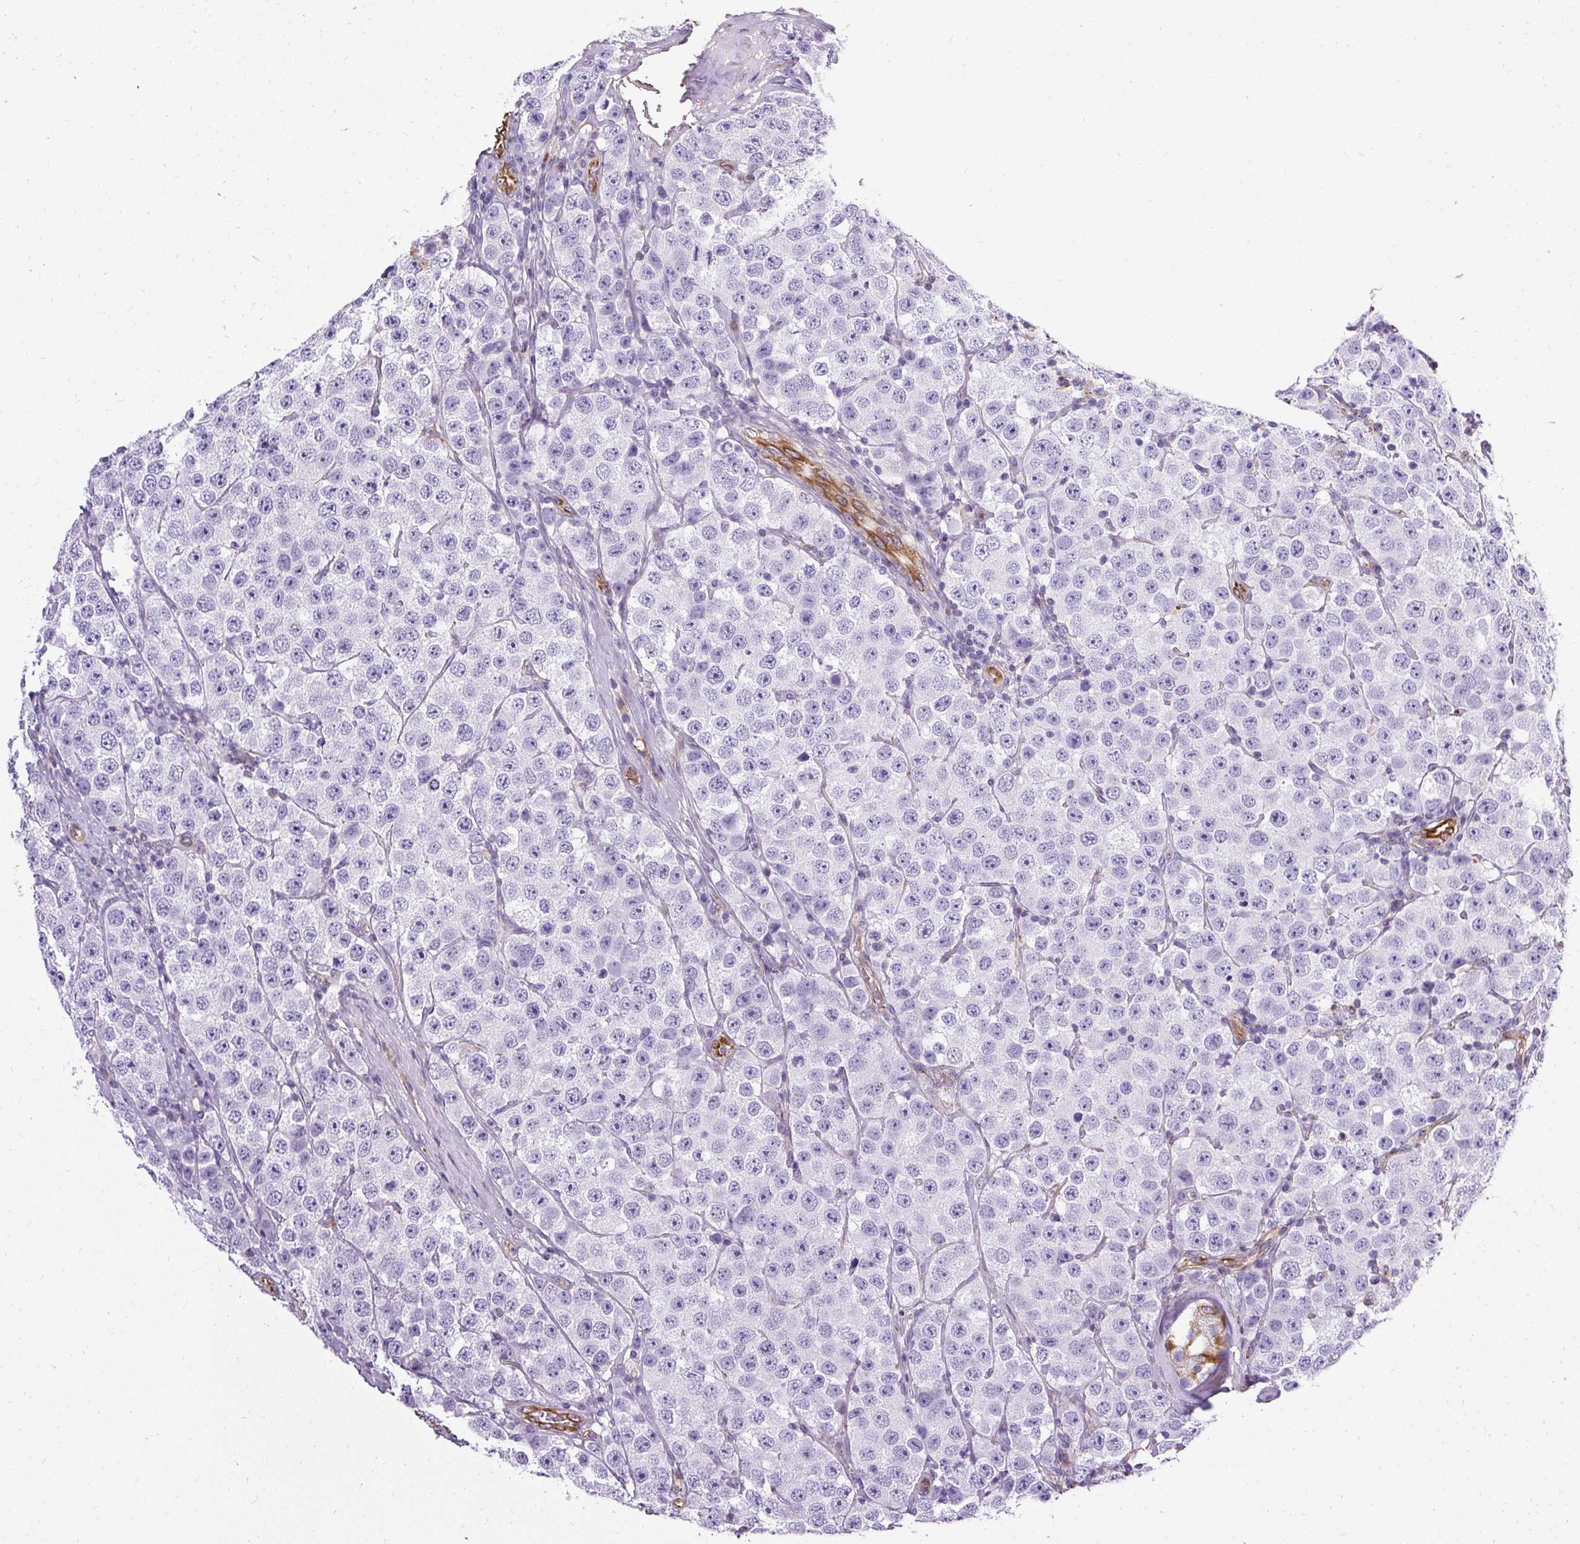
{"staining": {"intensity": "negative", "quantity": "none", "location": "none"}, "tissue": "testis cancer", "cell_type": "Tumor cells", "image_type": "cancer", "snomed": [{"axis": "morphology", "description": "Seminoma, NOS"}, {"axis": "topography", "description": "Testis"}], "caption": "The image exhibits no staining of tumor cells in testis cancer.", "gene": "PLS1", "patient": {"sex": "male", "age": 28}}